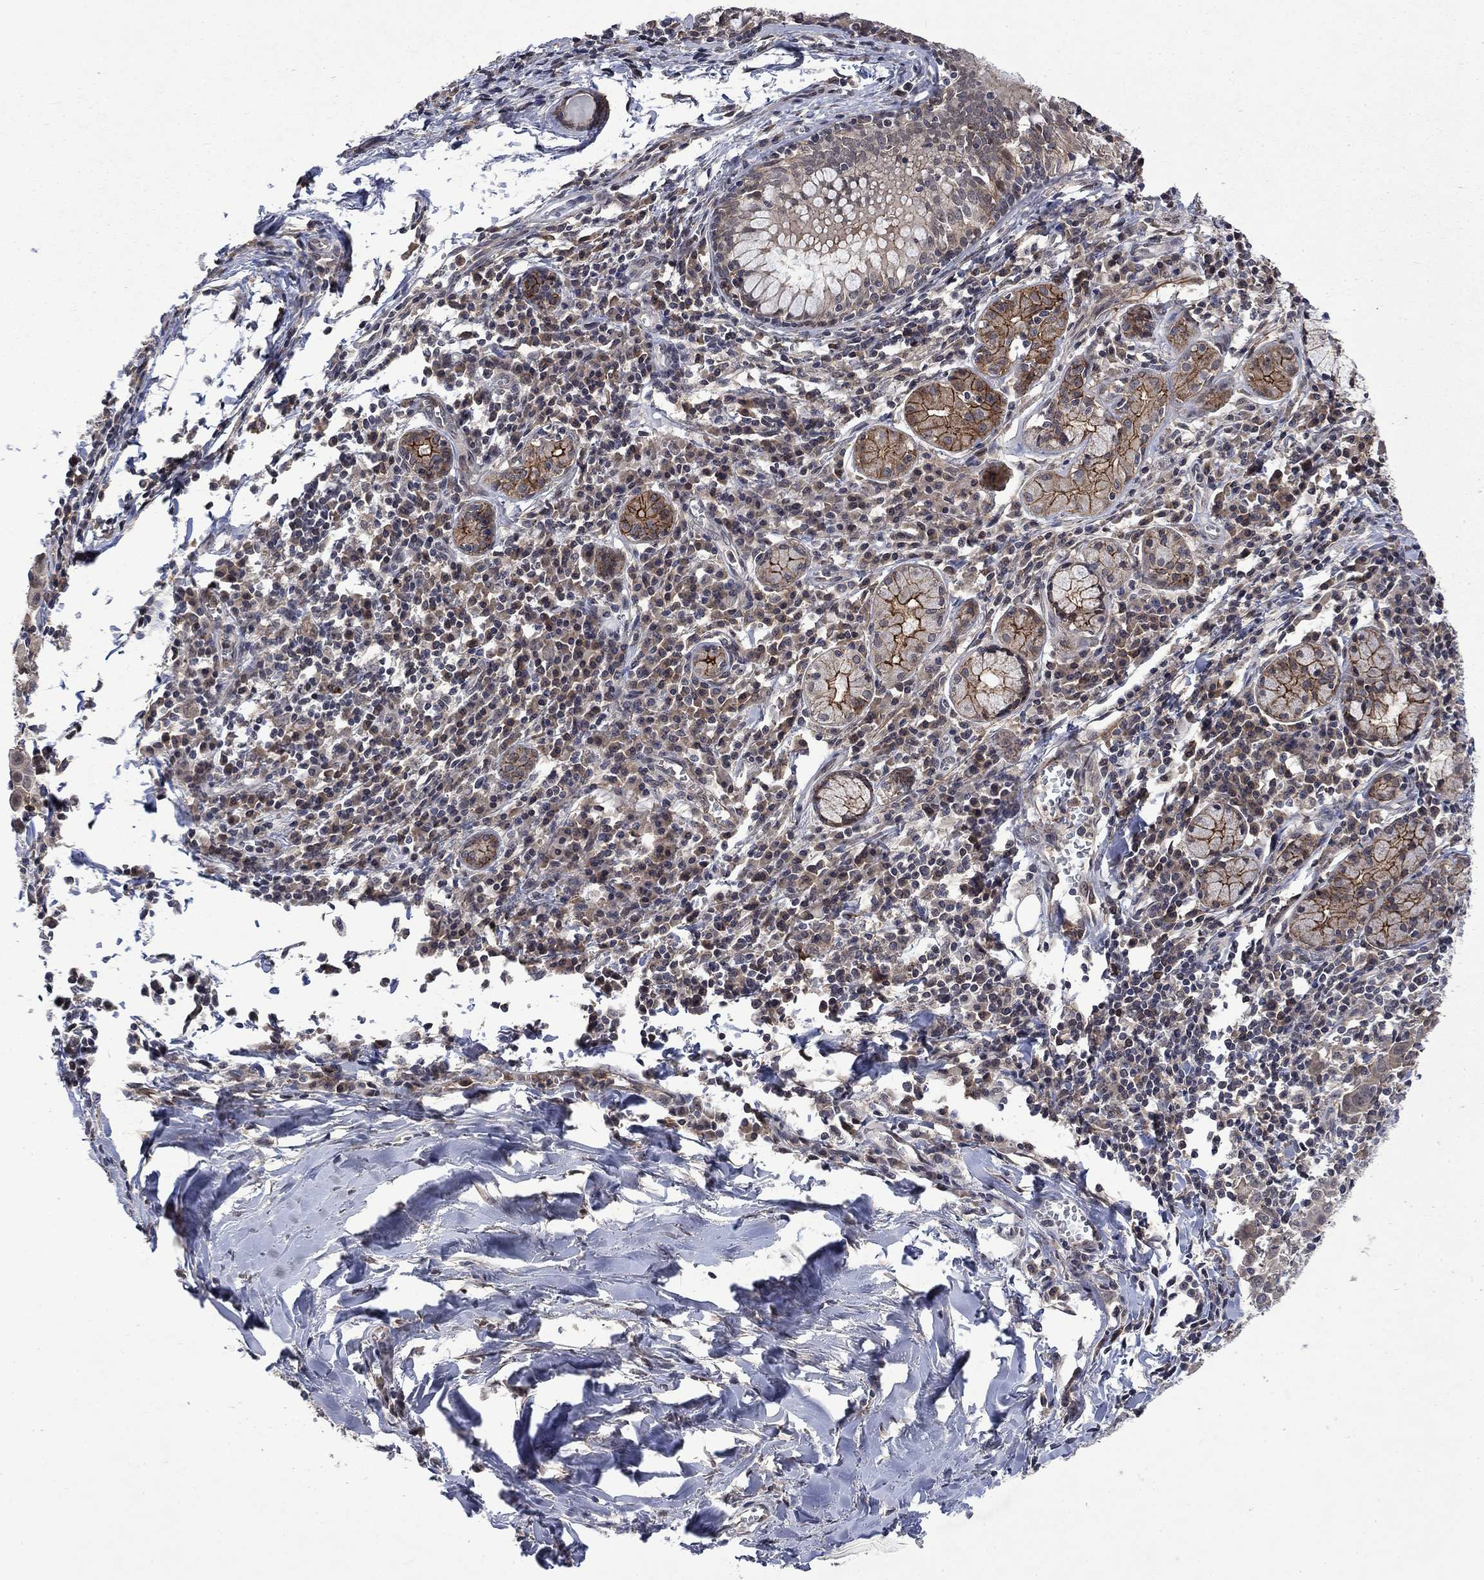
{"staining": {"intensity": "strong", "quantity": "25%-75%", "location": "cytoplasmic/membranous"}, "tissue": "lung cancer", "cell_type": "Tumor cells", "image_type": "cancer", "snomed": [{"axis": "morphology", "description": "Squamous cell carcinoma, NOS"}, {"axis": "topography", "description": "Lung"}], "caption": "Lung cancer stained with DAB (3,3'-diaminobenzidine) IHC exhibits high levels of strong cytoplasmic/membranous positivity in approximately 25%-75% of tumor cells.", "gene": "PPP1R9A", "patient": {"sex": "male", "age": 57}}